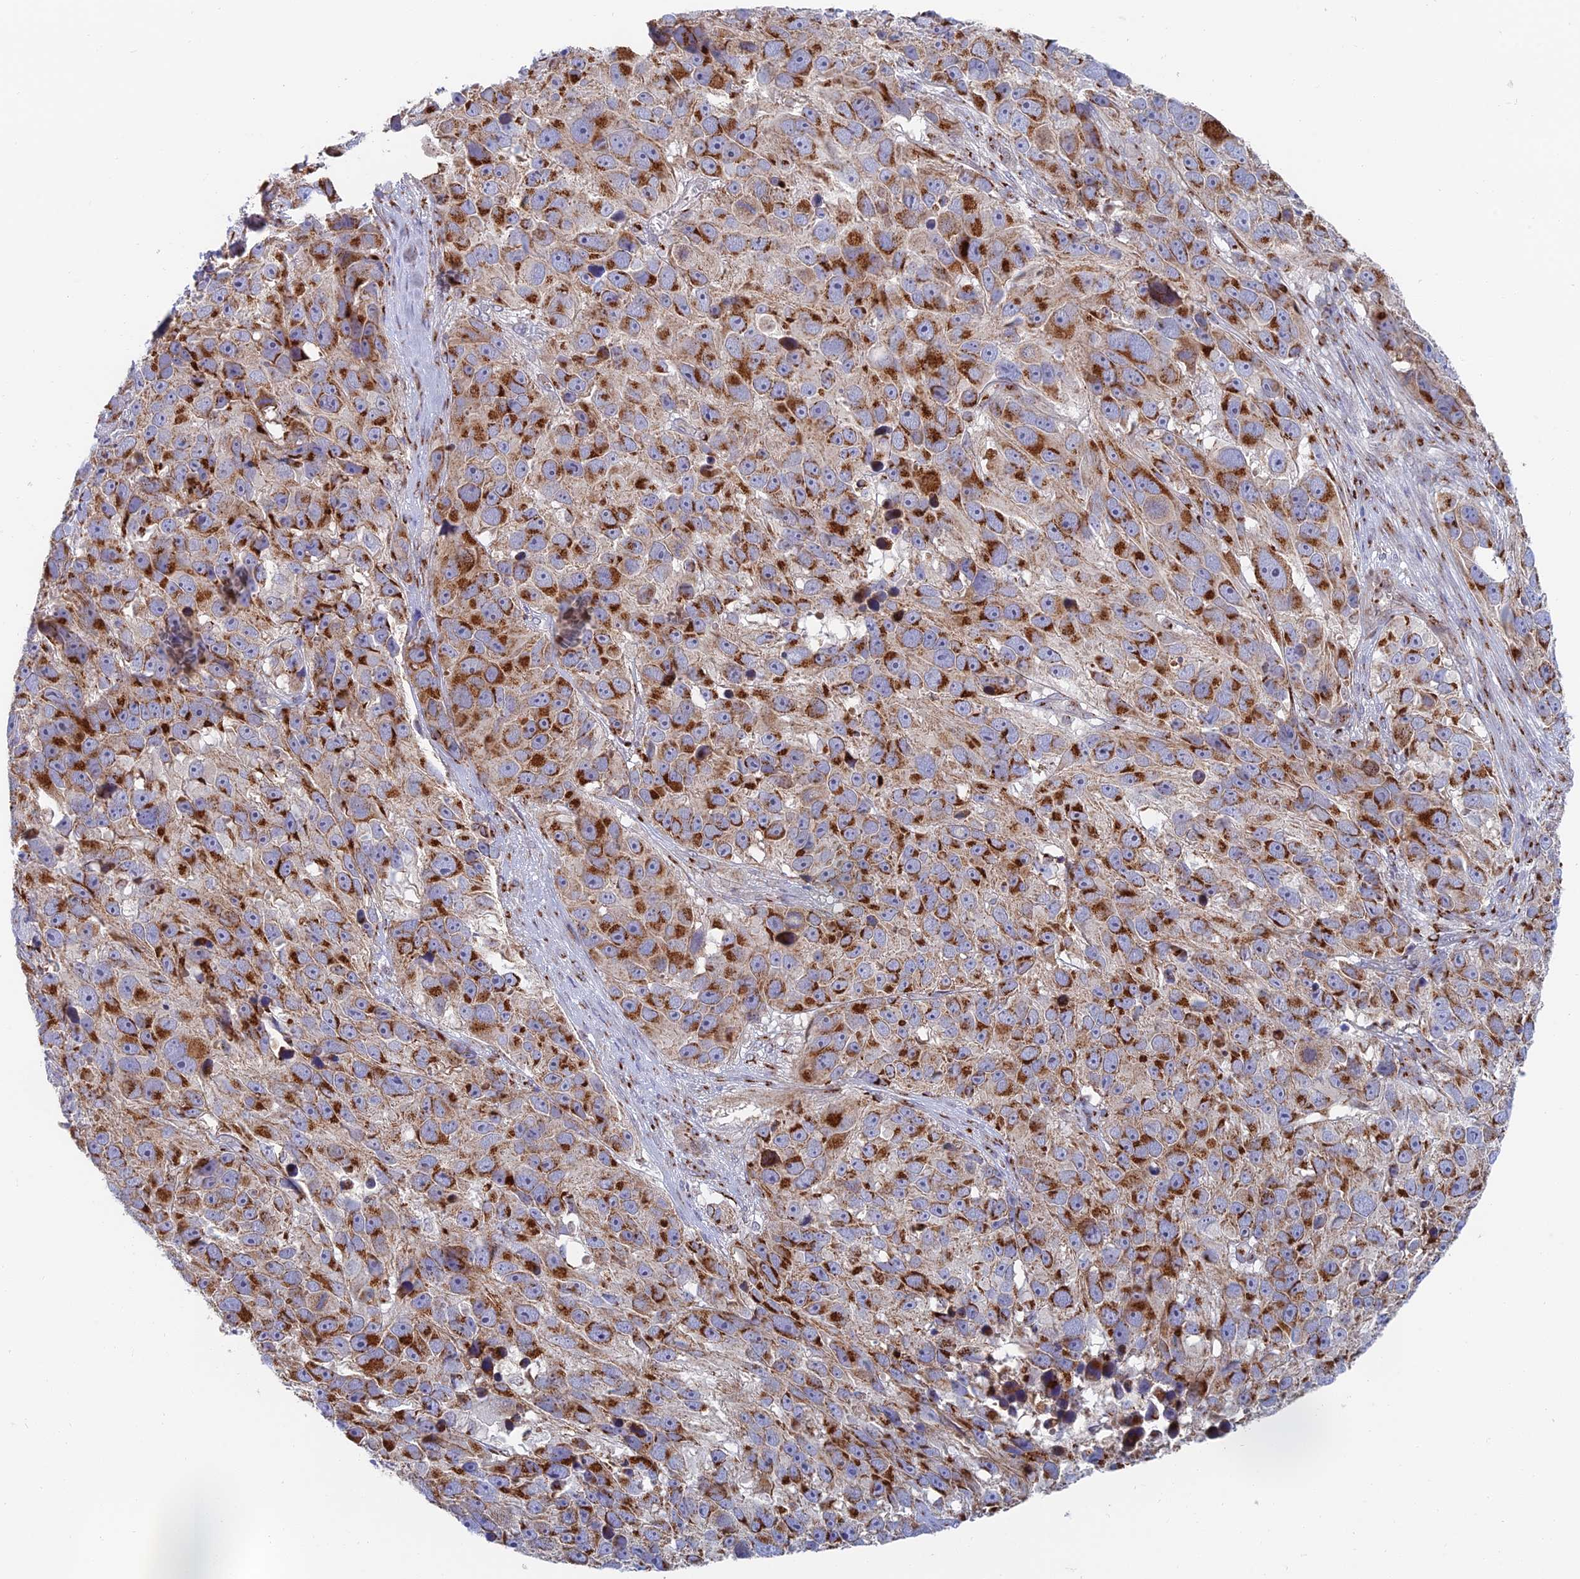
{"staining": {"intensity": "strong", "quantity": ">75%", "location": "cytoplasmic/membranous"}, "tissue": "melanoma", "cell_type": "Tumor cells", "image_type": "cancer", "snomed": [{"axis": "morphology", "description": "Malignant melanoma, NOS"}, {"axis": "topography", "description": "Skin"}], "caption": "Melanoma stained with DAB (3,3'-diaminobenzidine) IHC shows high levels of strong cytoplasmic/membranous expression in approximately >75% of tumor cells.", "gene": "HS2ST1", "patient": {"sex": "male", "age": 84}}